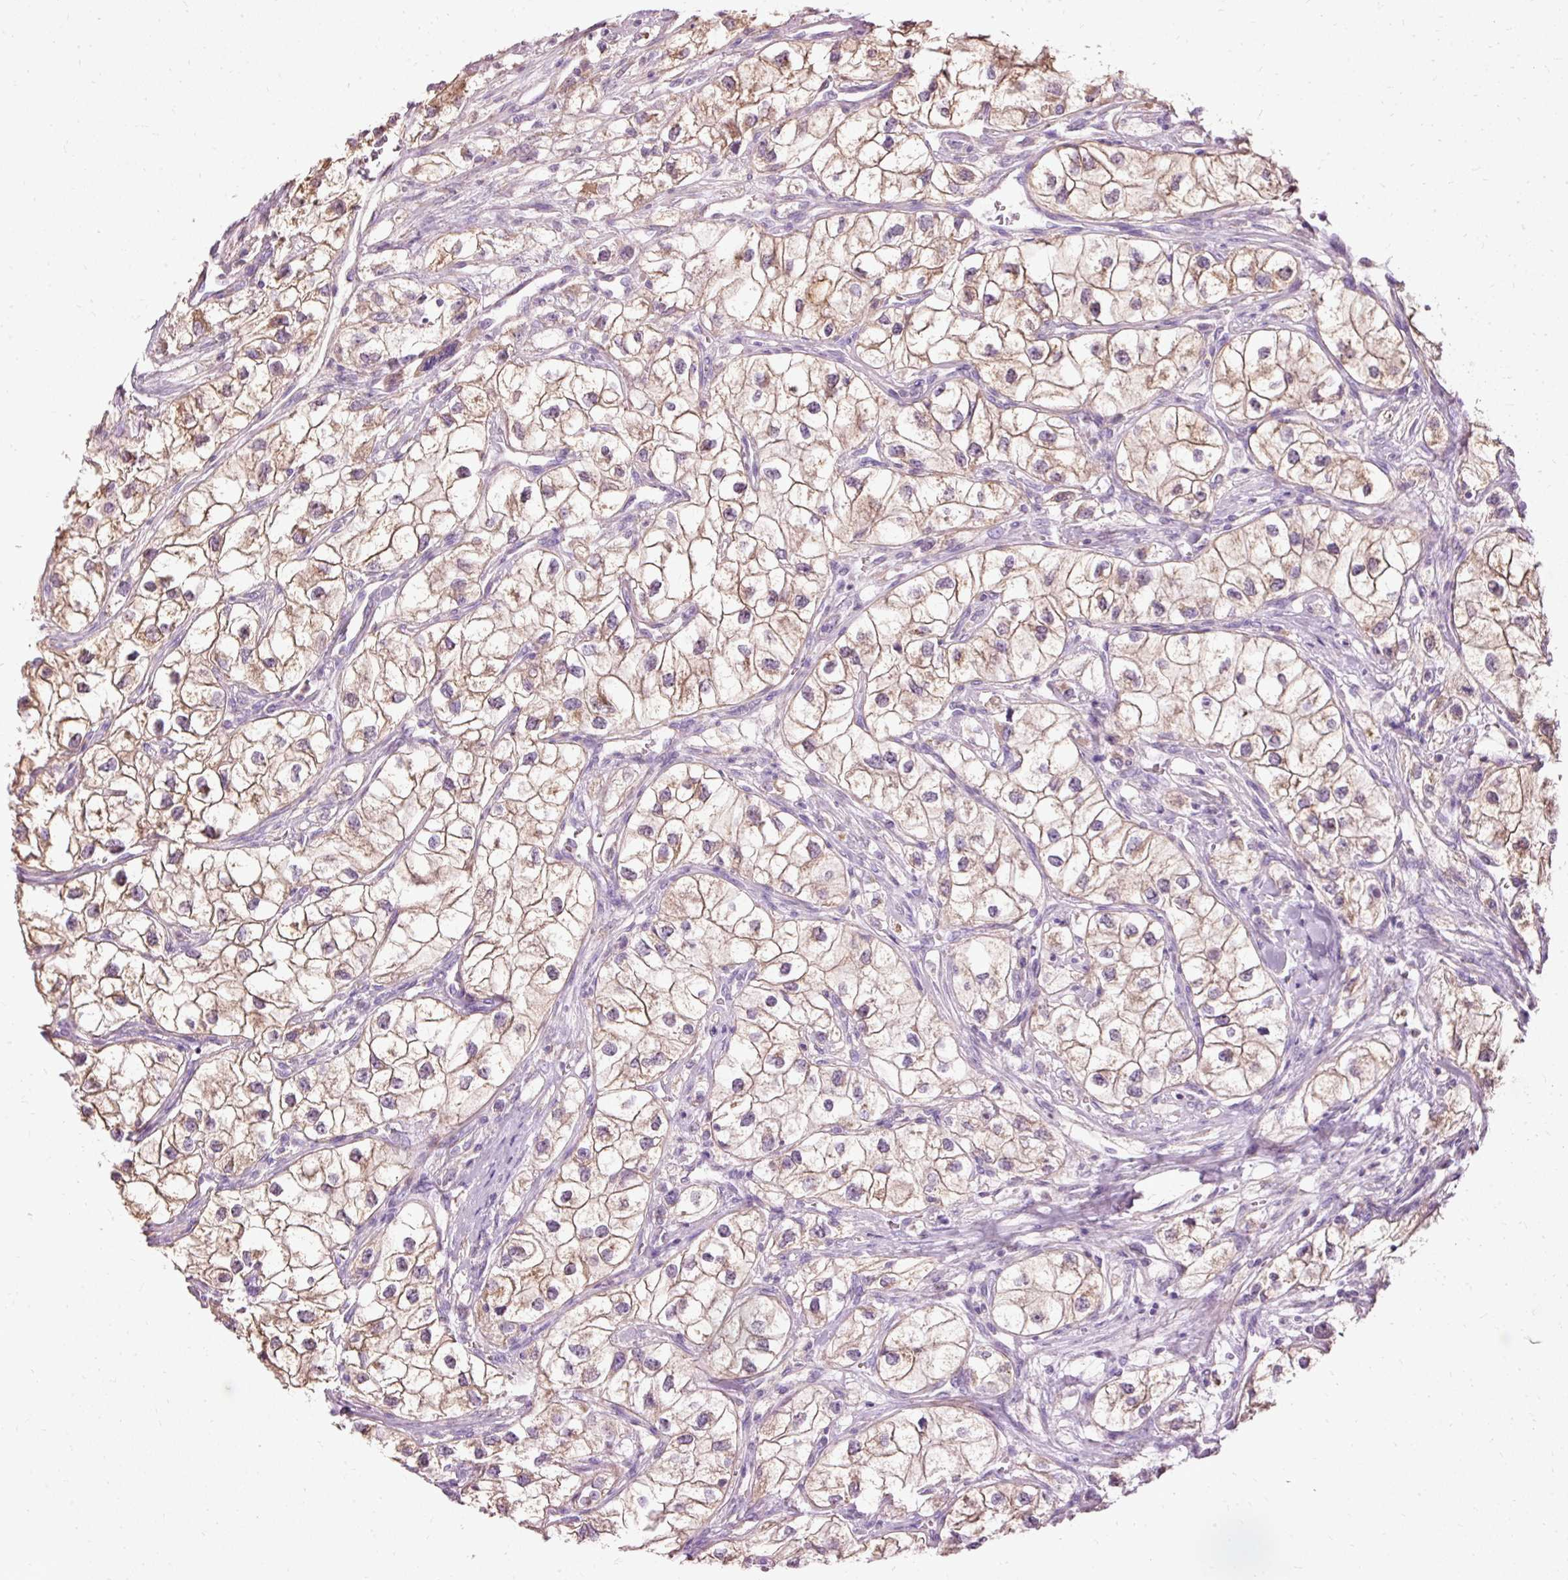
{"staining": {"intensity": "weak", "quantity": ">75%", "location": "cytoplasmic/membranous"}, "tissue": "renal cancer", "cell_type": "Tumor cells", "image_type": "cancer", "snomed": [{"axis": "morphology", "description": "Adenocarcinoma, NOS"}, {"axis": "topography", "description": "Kidney"}], "caption": "Immunohistochemical staining of human renal adenocarcinoma displays low levels of weak cytoplasmic/membranous protein positivity in approximately >75% of tumor cells.", "gene": "PRDX5", "patient": {"sex": "male", "age": 59}}